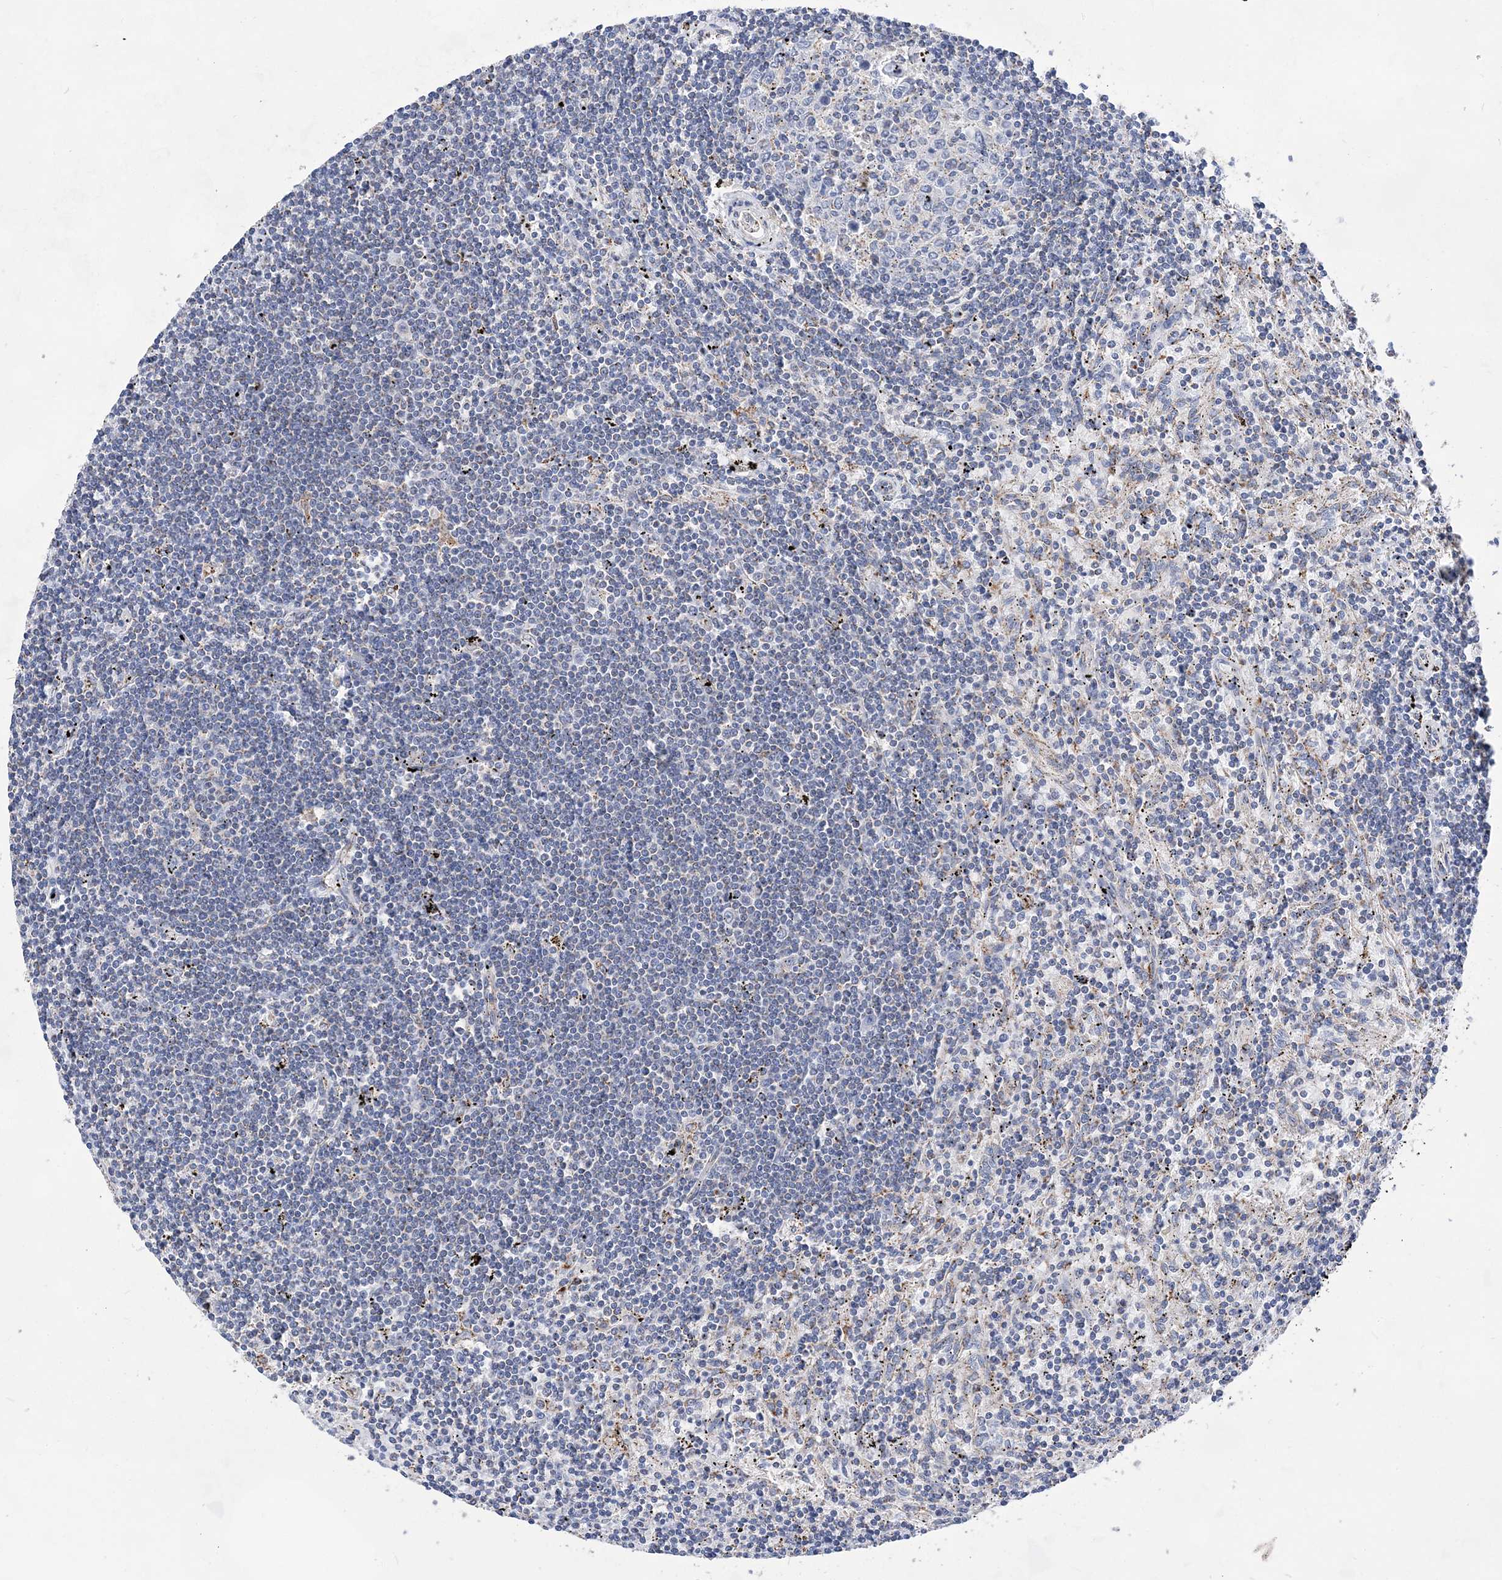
{"staining": {"intensity": "negative", "quantity": "none", "location": "none"}, "tissue": "lymphoma", "cell_type": "Tumor cells", "image_type": "cancer", "snomed": [{"axis": "morphology", "description": "Malignant lymphoma, non-Hodgkin's type, Low grade"}, {"axis": "topography", "description": "Spleen"}], "caption": "This is a photomicrograph of immunohistochemistry staining of lymphoma, which shows no expression in tumor cells.", "gene": "ACOT9", "patient": {"sex": "male", "age": 76}}